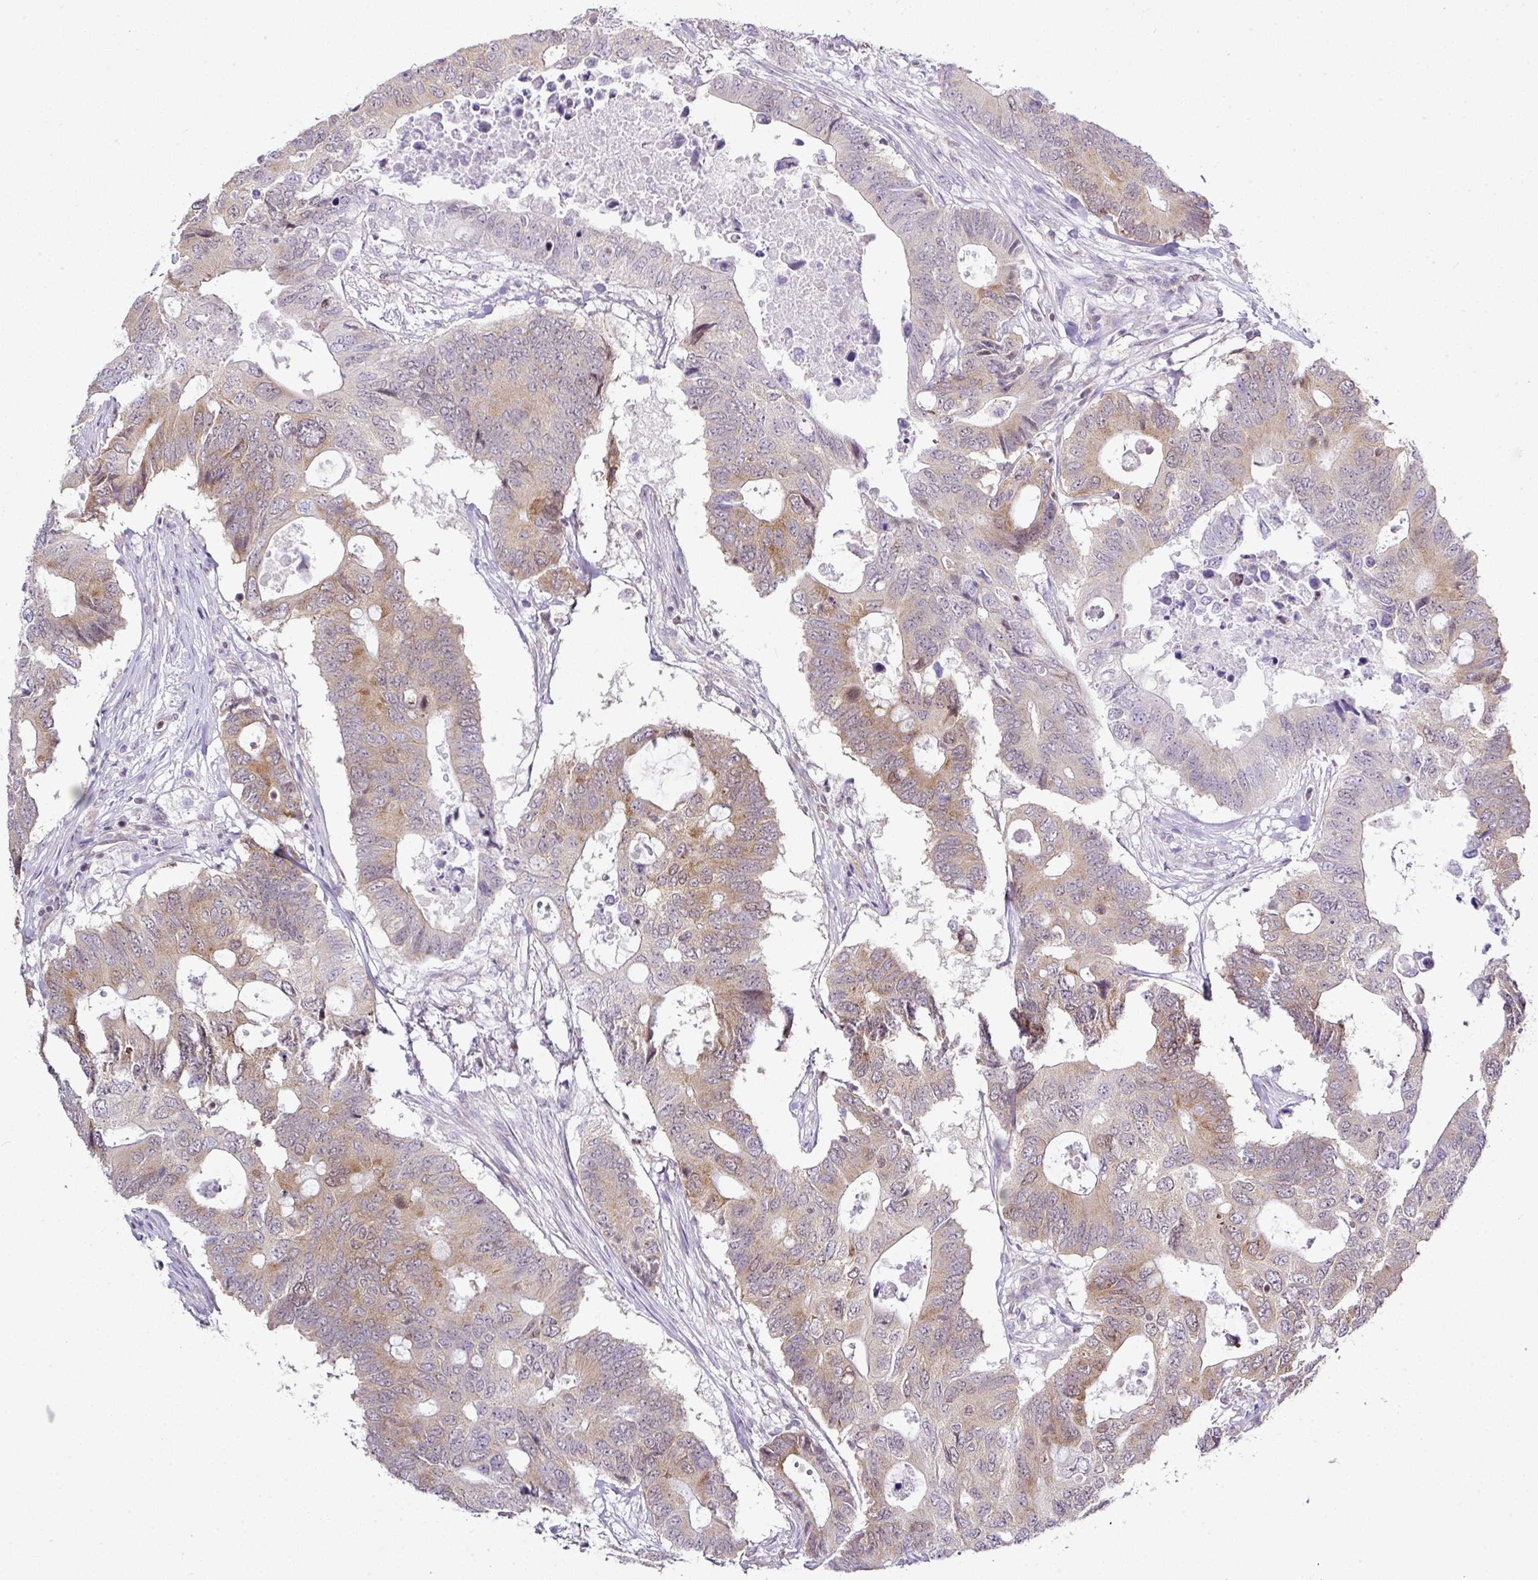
{"staining": {"intensity": "moderate", "quantity": "25%-75%", "location": "cytoplasmic/membranous,nuclear"}, "tissue": "colorectal cancer", "cell_type": "Tumor cells", "image_type": "cancer", "snomed": [{"axis": "morphology", "description": "Adenocarcinoma, NOS"}, {"axis": "topography", "description": "Colon"}], "caption": "Approximately 25%-75% of tumor cells in human colorectal cancer display moderate cytoplasmic/membranous and nuclear protein expression as visualized by brown immunohistochemical staining.", "gene": "FAM32A", "patient": {"sex": "male", "age": 71}}